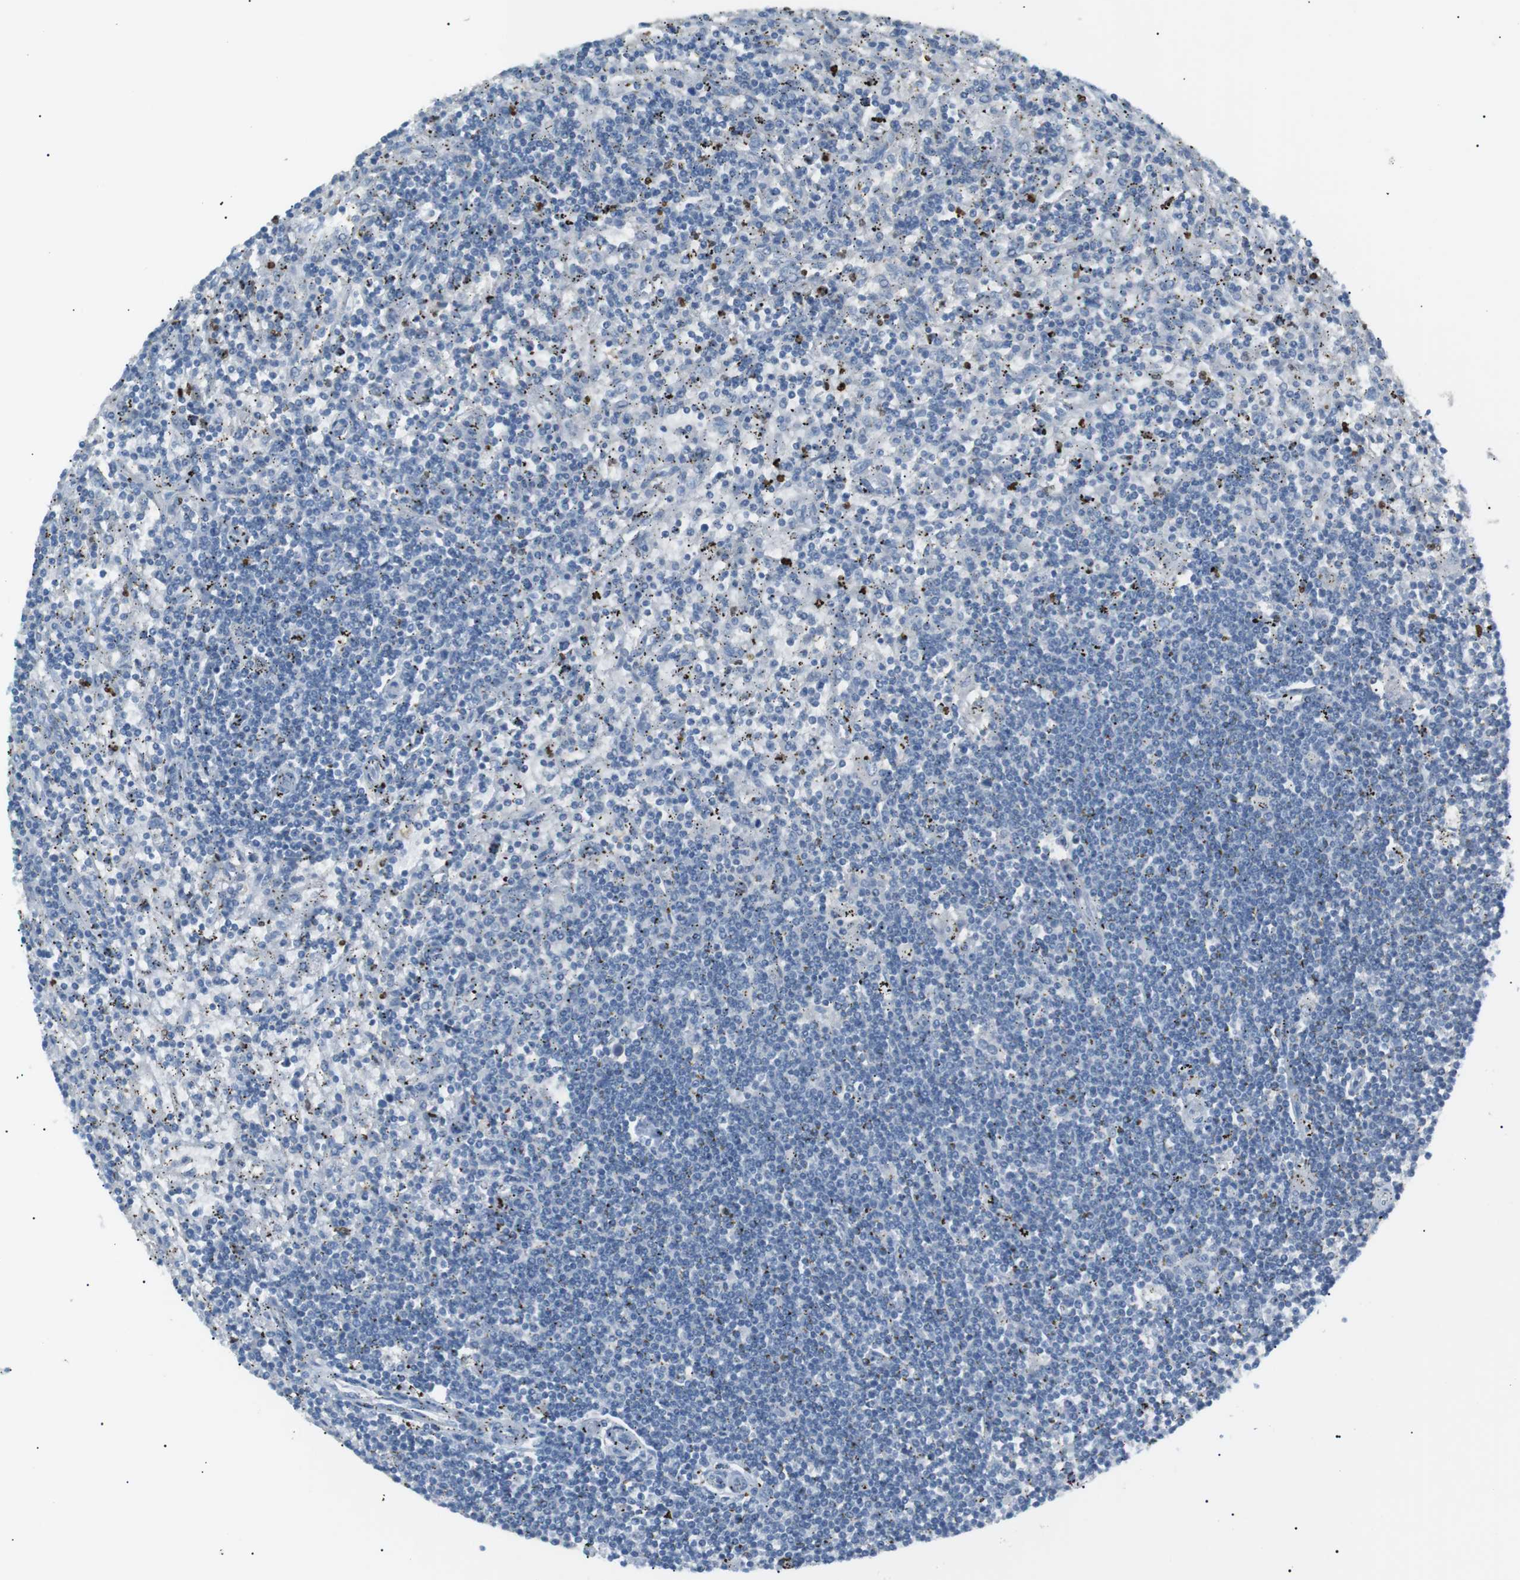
{"staining": {"intensity": "negative", "quantity": "none", "location": "none"}, "tissue": "lymphoma", "cell_type": "Tumor cells", "image_type": "cancer", "snomed": [{"axis": "morphology", "description": "Malignant lymphoma, non-Hodgkin's type, Low grade"}, {"axis": "topography", "description": "Spleen"}], "caption": "This is an immunohistochemistry image of human malignant lymphoma, non-Hodgkin's type (low-grade). There is no staining in tumor cells.", "gene": "CDH26", "patient": {"sex": "male", "age": 76}}